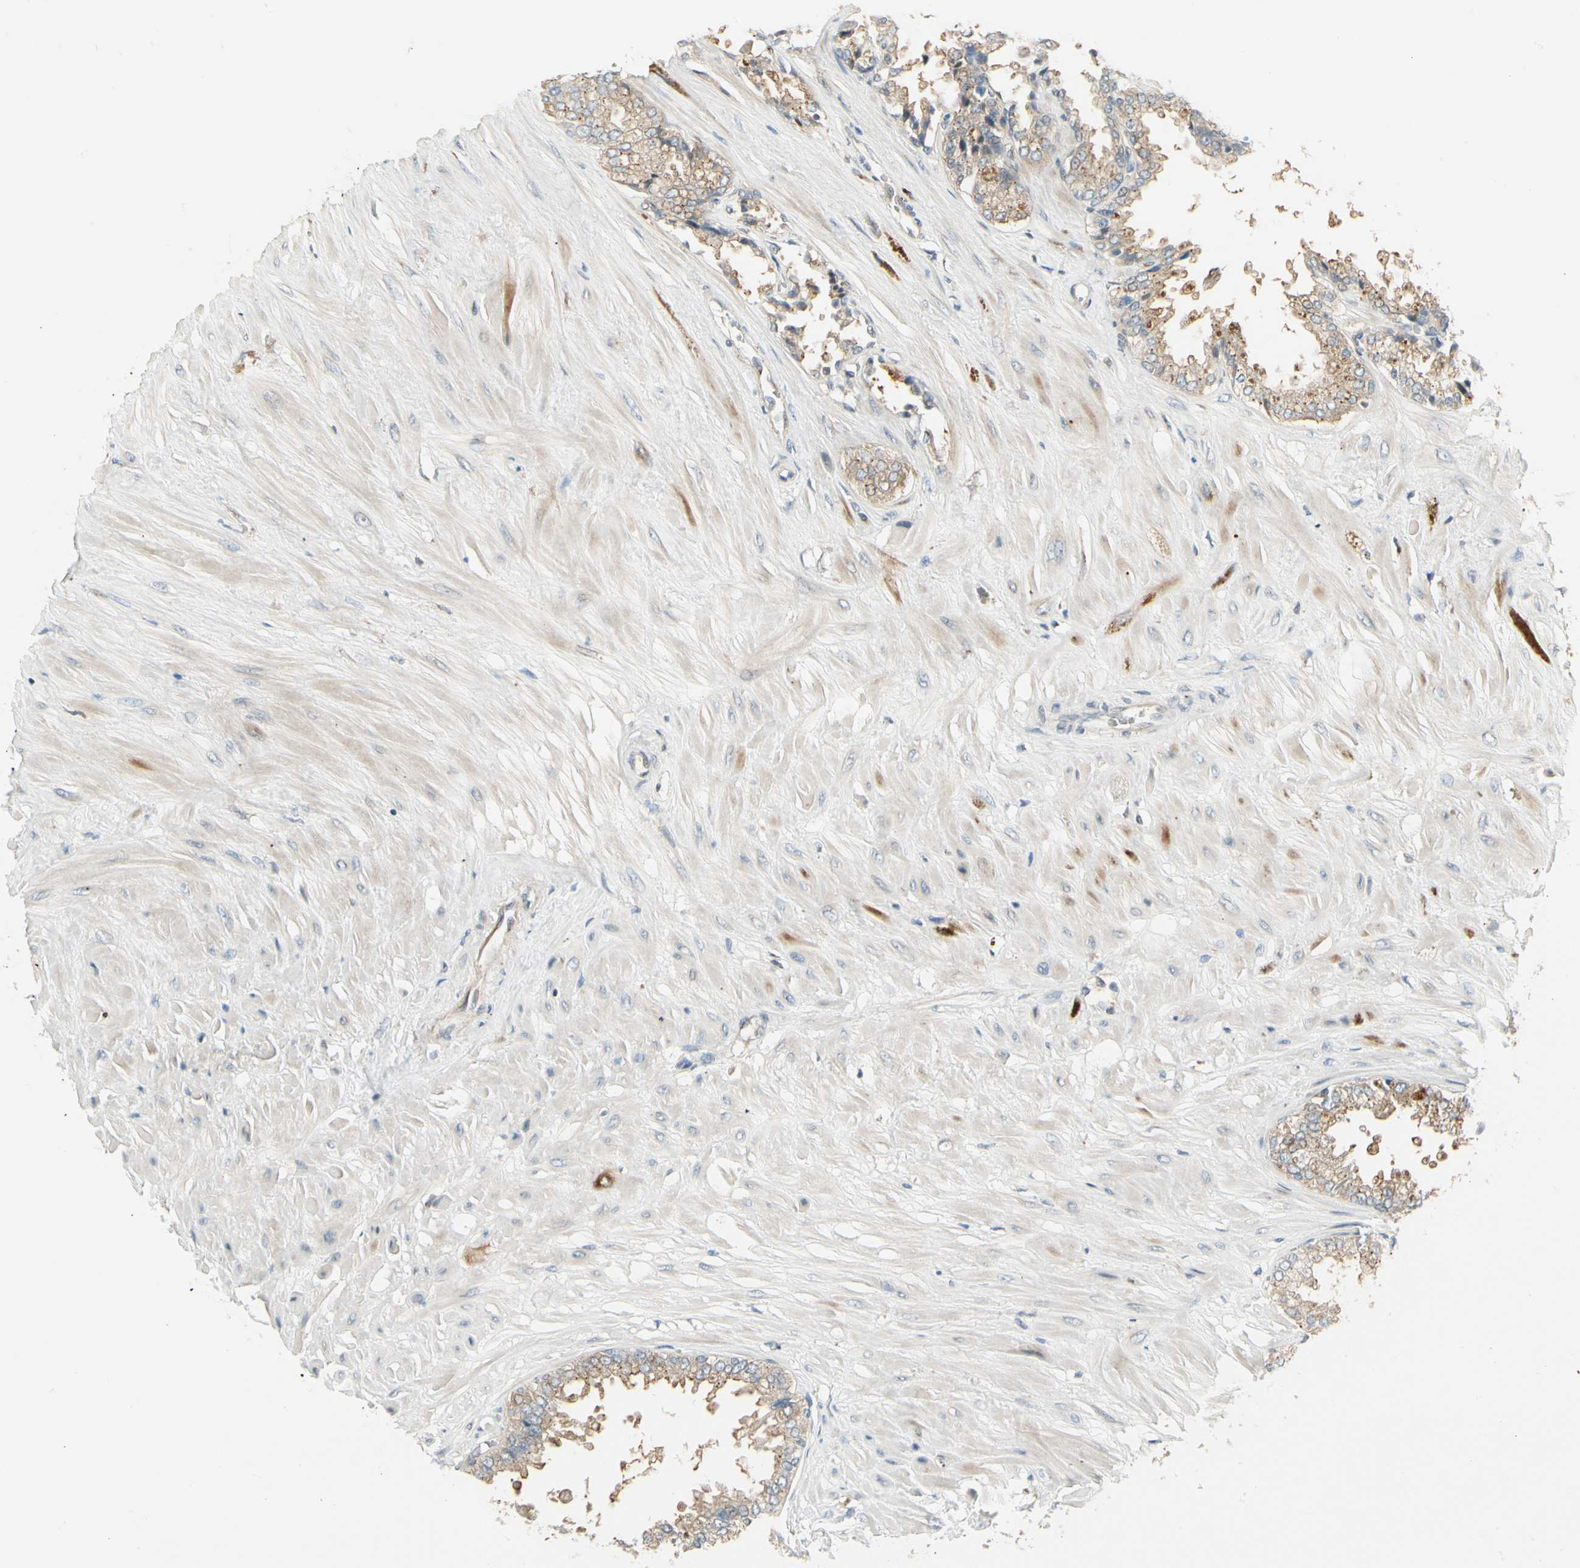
{"staining": {"intensity": "weak", "quantity": ">75%", "location": "cytoplasmic/membranous"}, "tissue": "seminal vesicle", "cell_type": "Glandular cells", "image_type": "normal", "snomed": [{"axis": "morphology", "description": "Normal tissue, NOS"}, {"axis": "topography", "description": "Seminal veicle"}], "caption": "This image exhibits immunohistochemistry (IHC) staining of unremarkable human seminal vesicle, with low weak cytoplasmic/membranous expression in approximately >75% of glandular cells.", "gene": "MANSC1", "patient": {"sex": "male", "age": 46}}